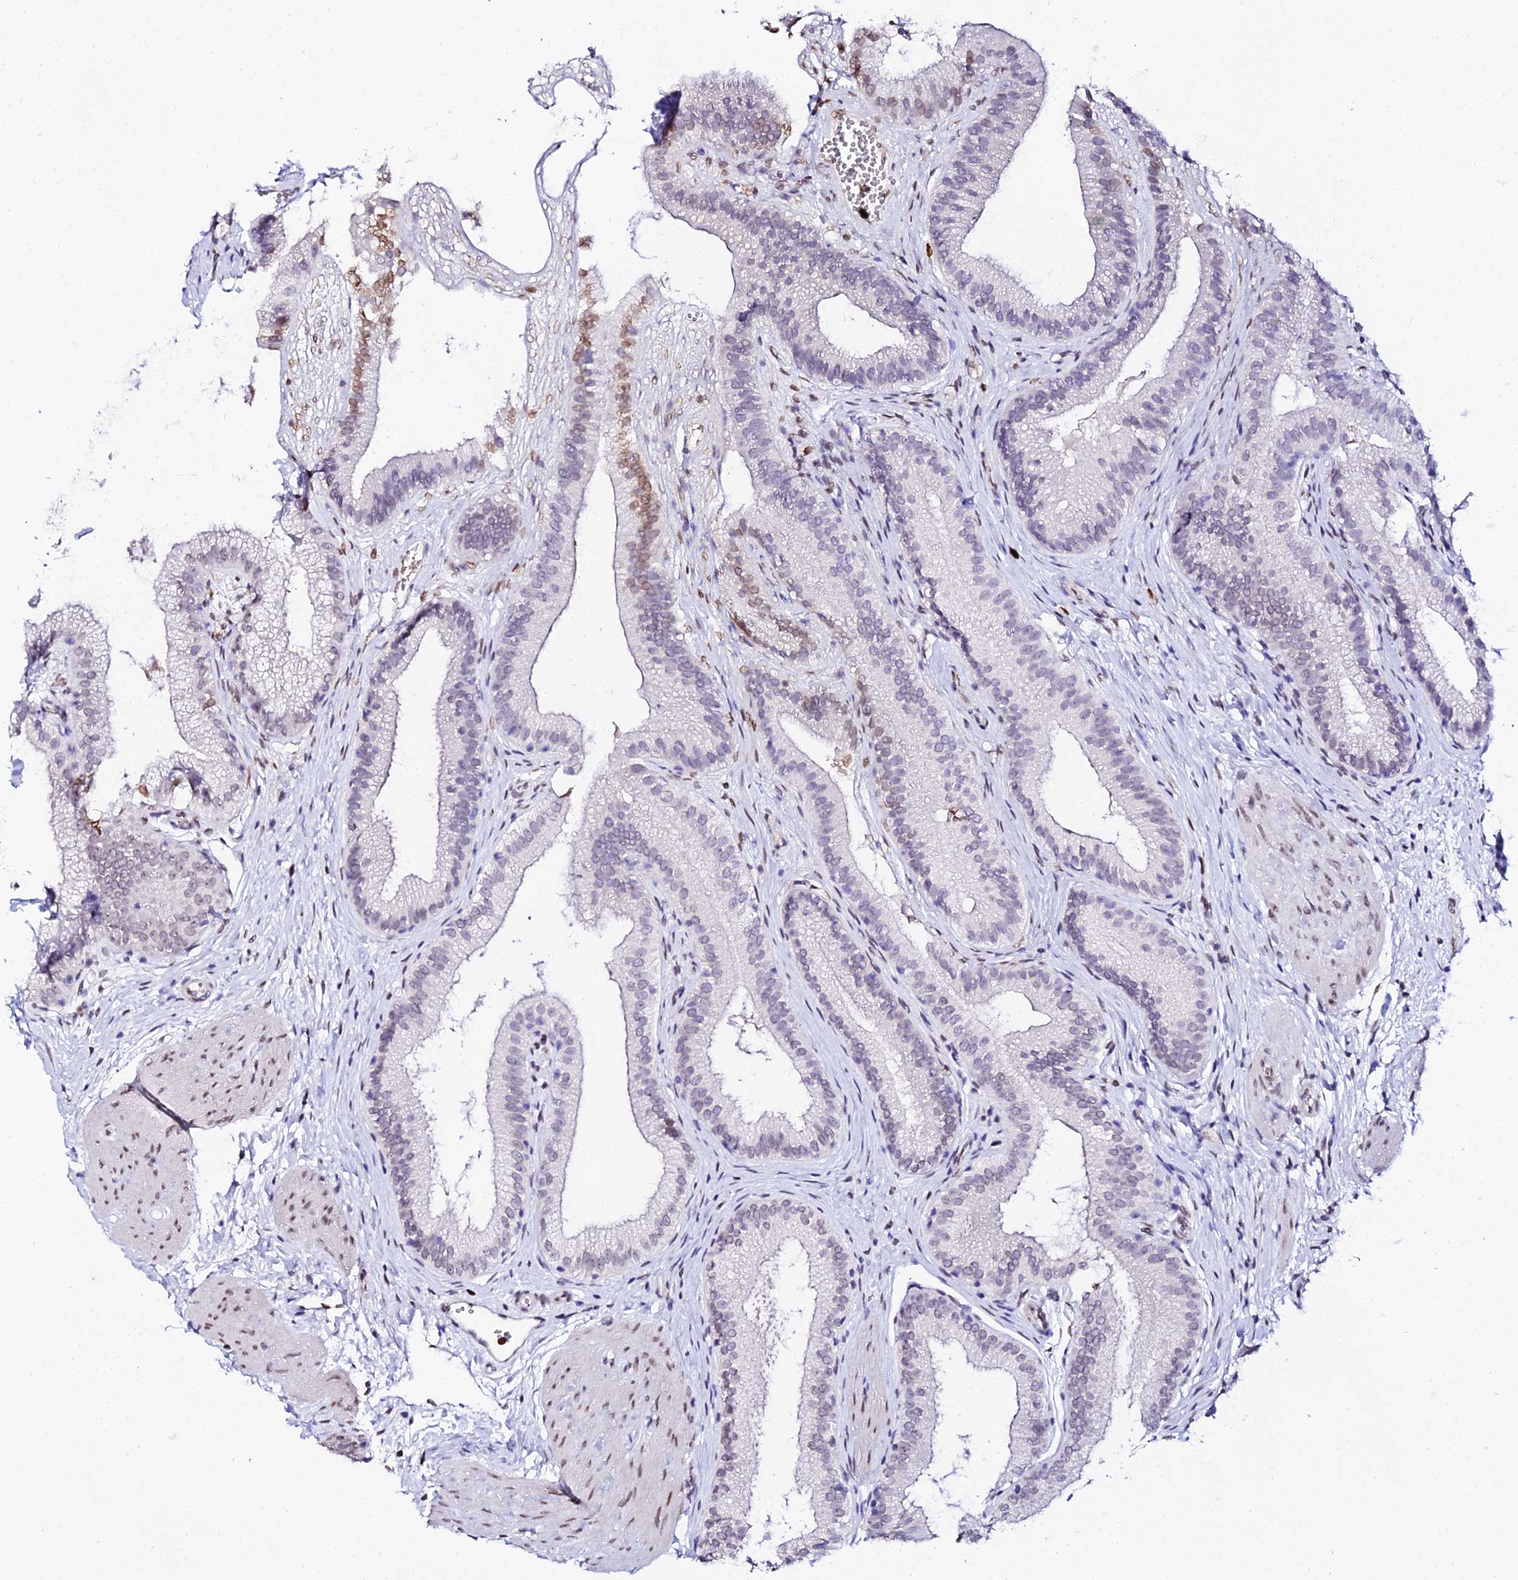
{"staining": {"intensity": "moderate", "quantity": "<25%", "location": "nuclear"}, "tissue": "gallbladder", "cell_type": "Glandular cells", "image_type": "normal", "snomed": [{"axis": "morphology", "description": "Normal tissue, NOS"}, {"axis": "topography", "description": "Gallbladder"}], "caption": "Brown immunohistochemical staining in unremarkable gallbladder displays moderate nuclear staining in approximately <25% of glandular cells.", "gene": "MCM10", "patient": {"sex": "female", "age": 54}}